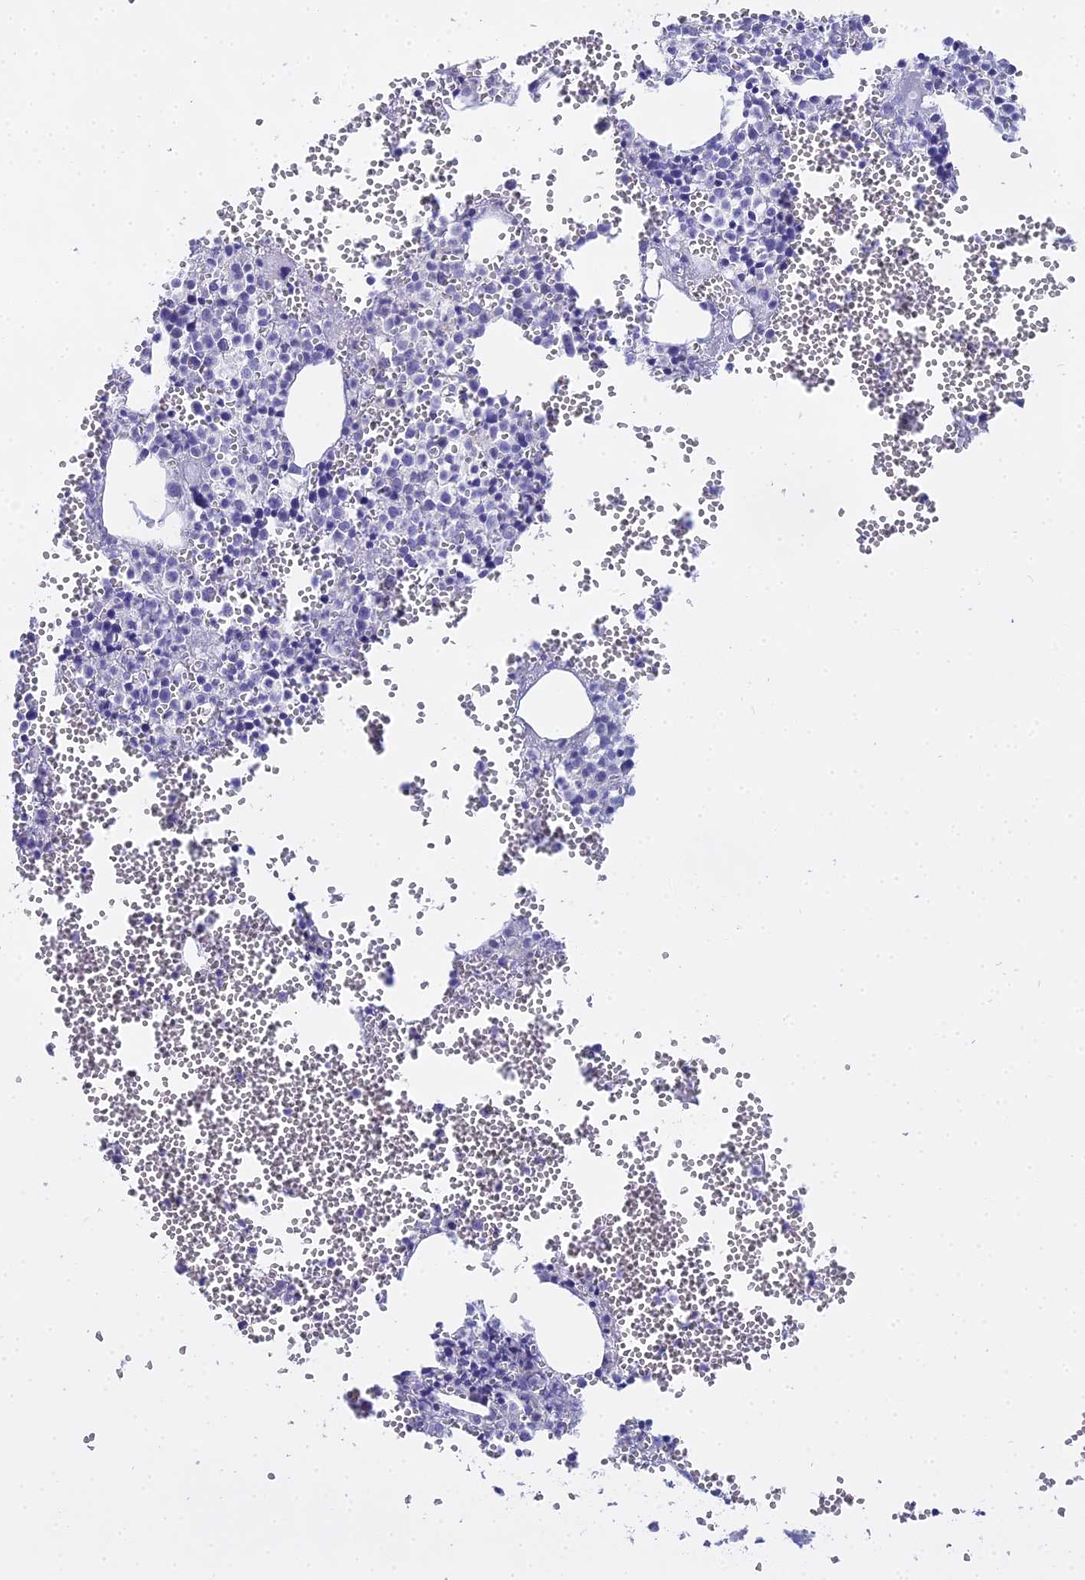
{"staining": {"intensity": "negative", "quantity": "none", "location": "none"}, "tissue": "bone marrow", "cell_type": "Hematopoietic cells", "image_type": "normal", "snomed": [{"axis": "morphology", "description": "Normal tissue, NOS"}, {"axis": "topography", "description": "Bone marrow"}], "caption": "There is no significant staining in hematopoietic cells of bone marrow. (DAB (3,3'-diaminobenzidine) immunohistochemistry with hematoxylin counter stain).", "gene": "S100A7", "patient": {"sex": "female", "age": 77}}